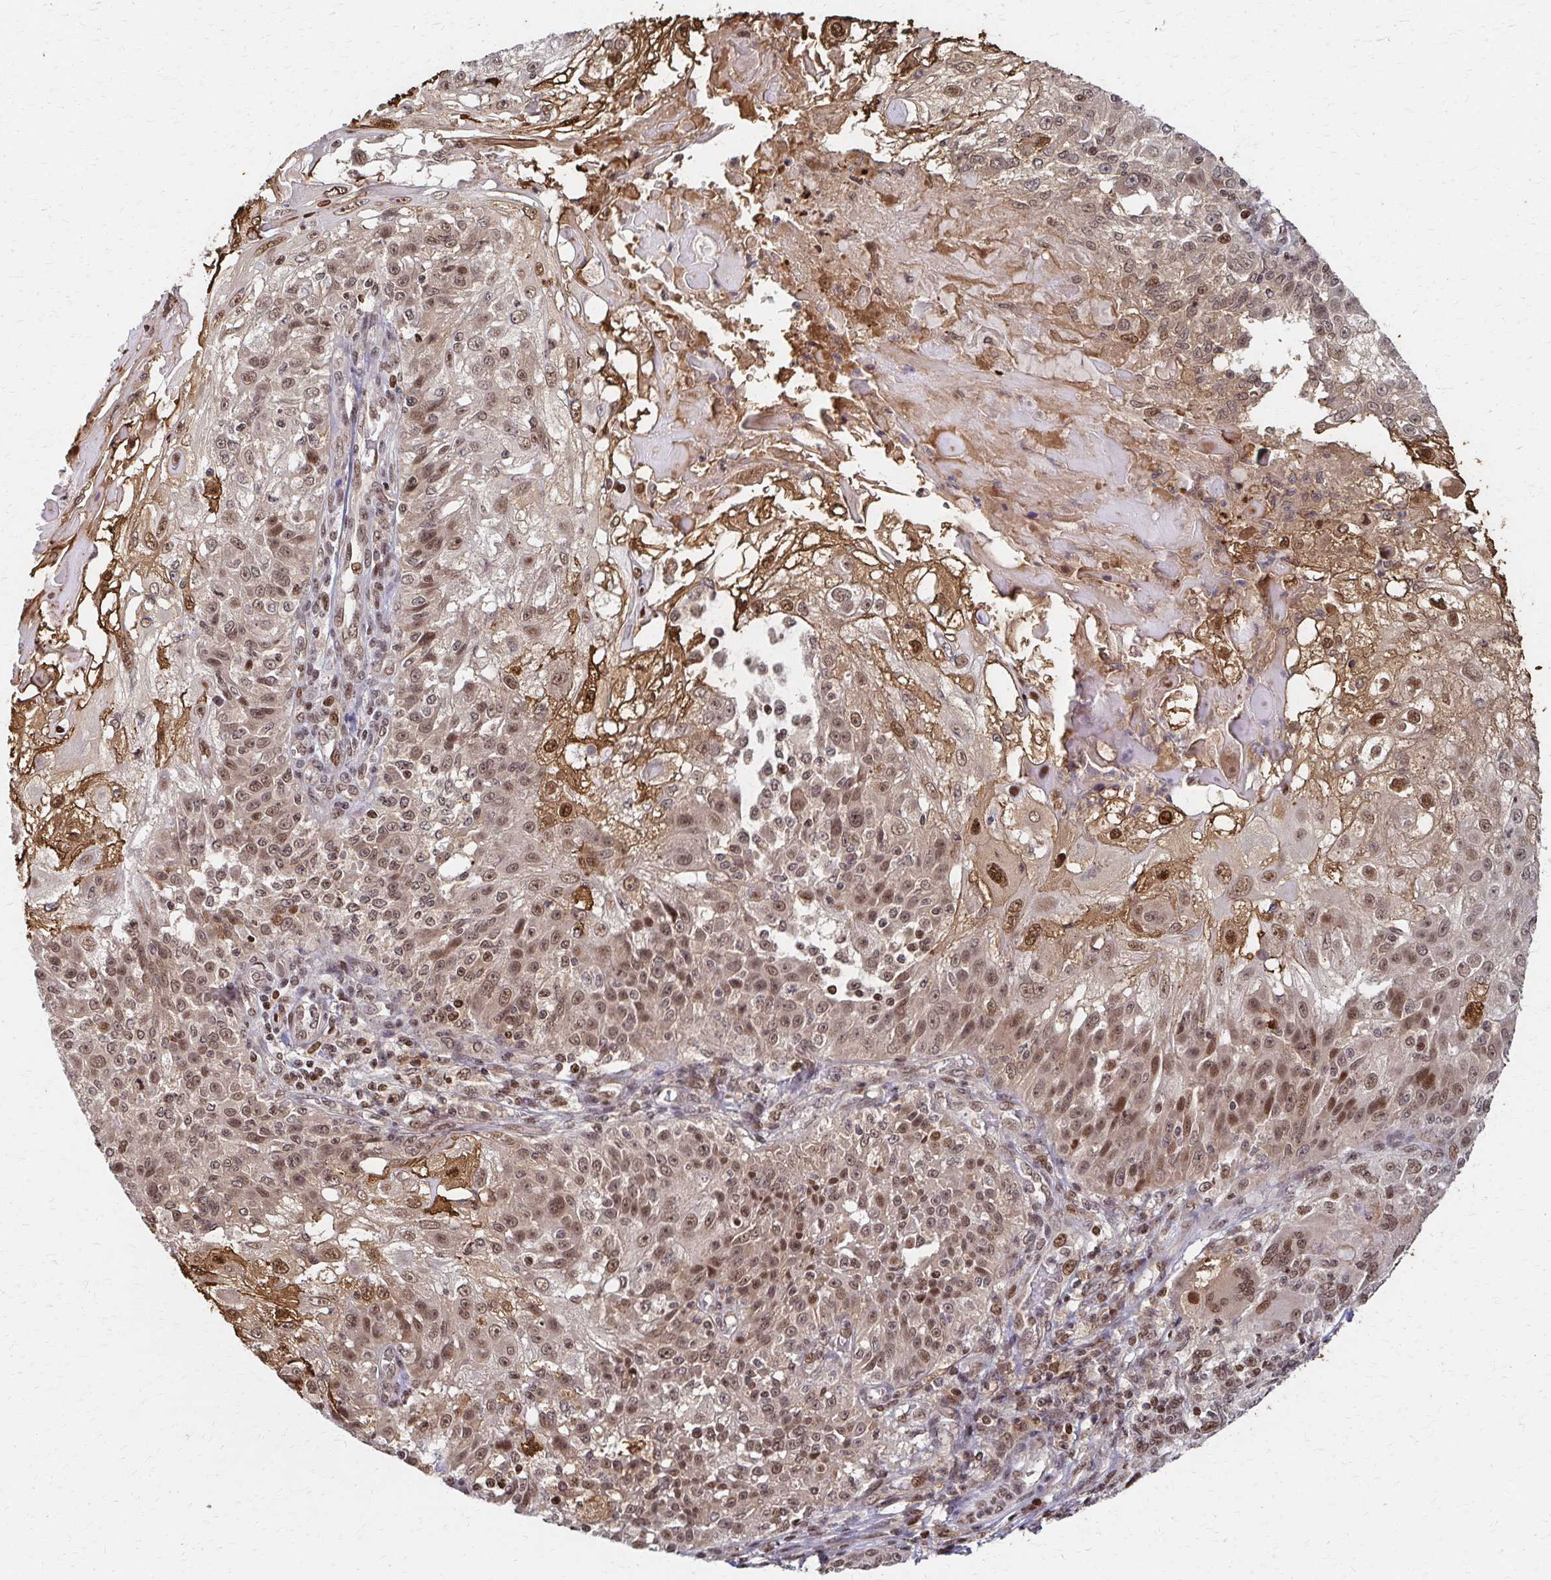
{"staining": {"intensity": "weak", "quantity": ">75%", "location": "nuclear"}, "tissue": "skin cancer", "cell_type": "Tumor cells", "image_type": "cancer", "snomed": [{"axis": "morphology", "description": "Normal tissue, NOS"}, {"axis": "morphology", "description": "Squamous cell carcinoma, NOS"}, {"axis": "topography", "description": "Skin"}], "caption": "Skin cancer (squamous cell carcinoma) stained with a brown dye demonstrates weak nuclear positive staining in approximately >75% of tumor cells.", "gene": "PSMD7", "patient": {"sex": "female", "age": 83}}